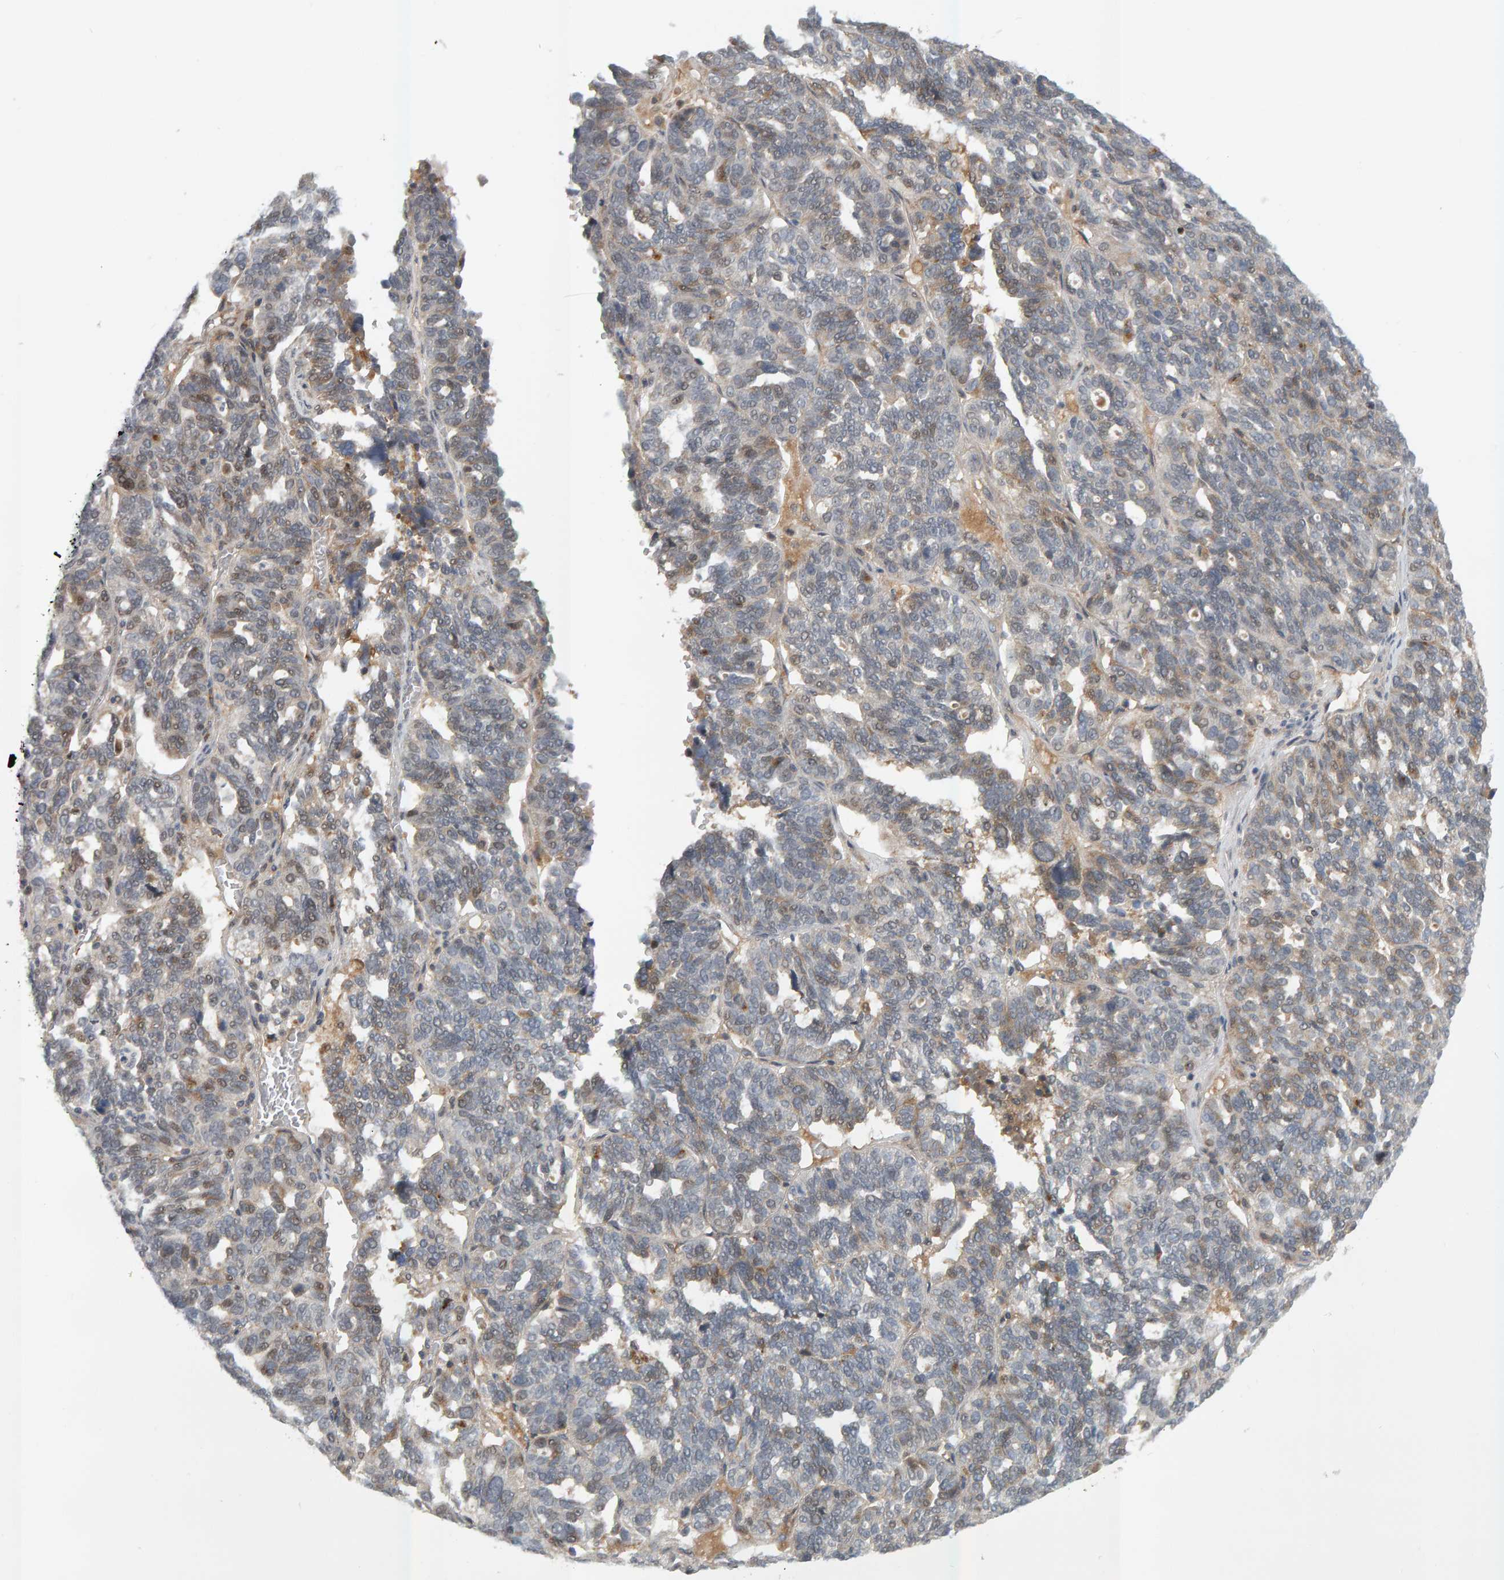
{"staining": {"intensity": "weak", "quantity": "25%-75%", "location": "cytoplasmic/membranous"}, "tissue": "ovarian cancer", "cell_type": "Tumor cells", "image_type": "cancer", "snomed": [{"axis": "morphology", "description": "Cystadenocarcinoma, serous, NOS"}, {"axis": "topography", "description": "Ovary"}], "caption": "DAB (3,3'-diaminobenzidine) immunohistochemical staining of human serous cystadenocarcinoma (ovarian) shows weak cytoplasmic/membranous protein positivity in about 25%-75% of tumor cells. (DAB (3,3'-diaminobenzidine) = brown stain, brightfield microscopy at high magnification).", "gene": "ZNF160", "patient": {"sex": "female", "age": 59}}